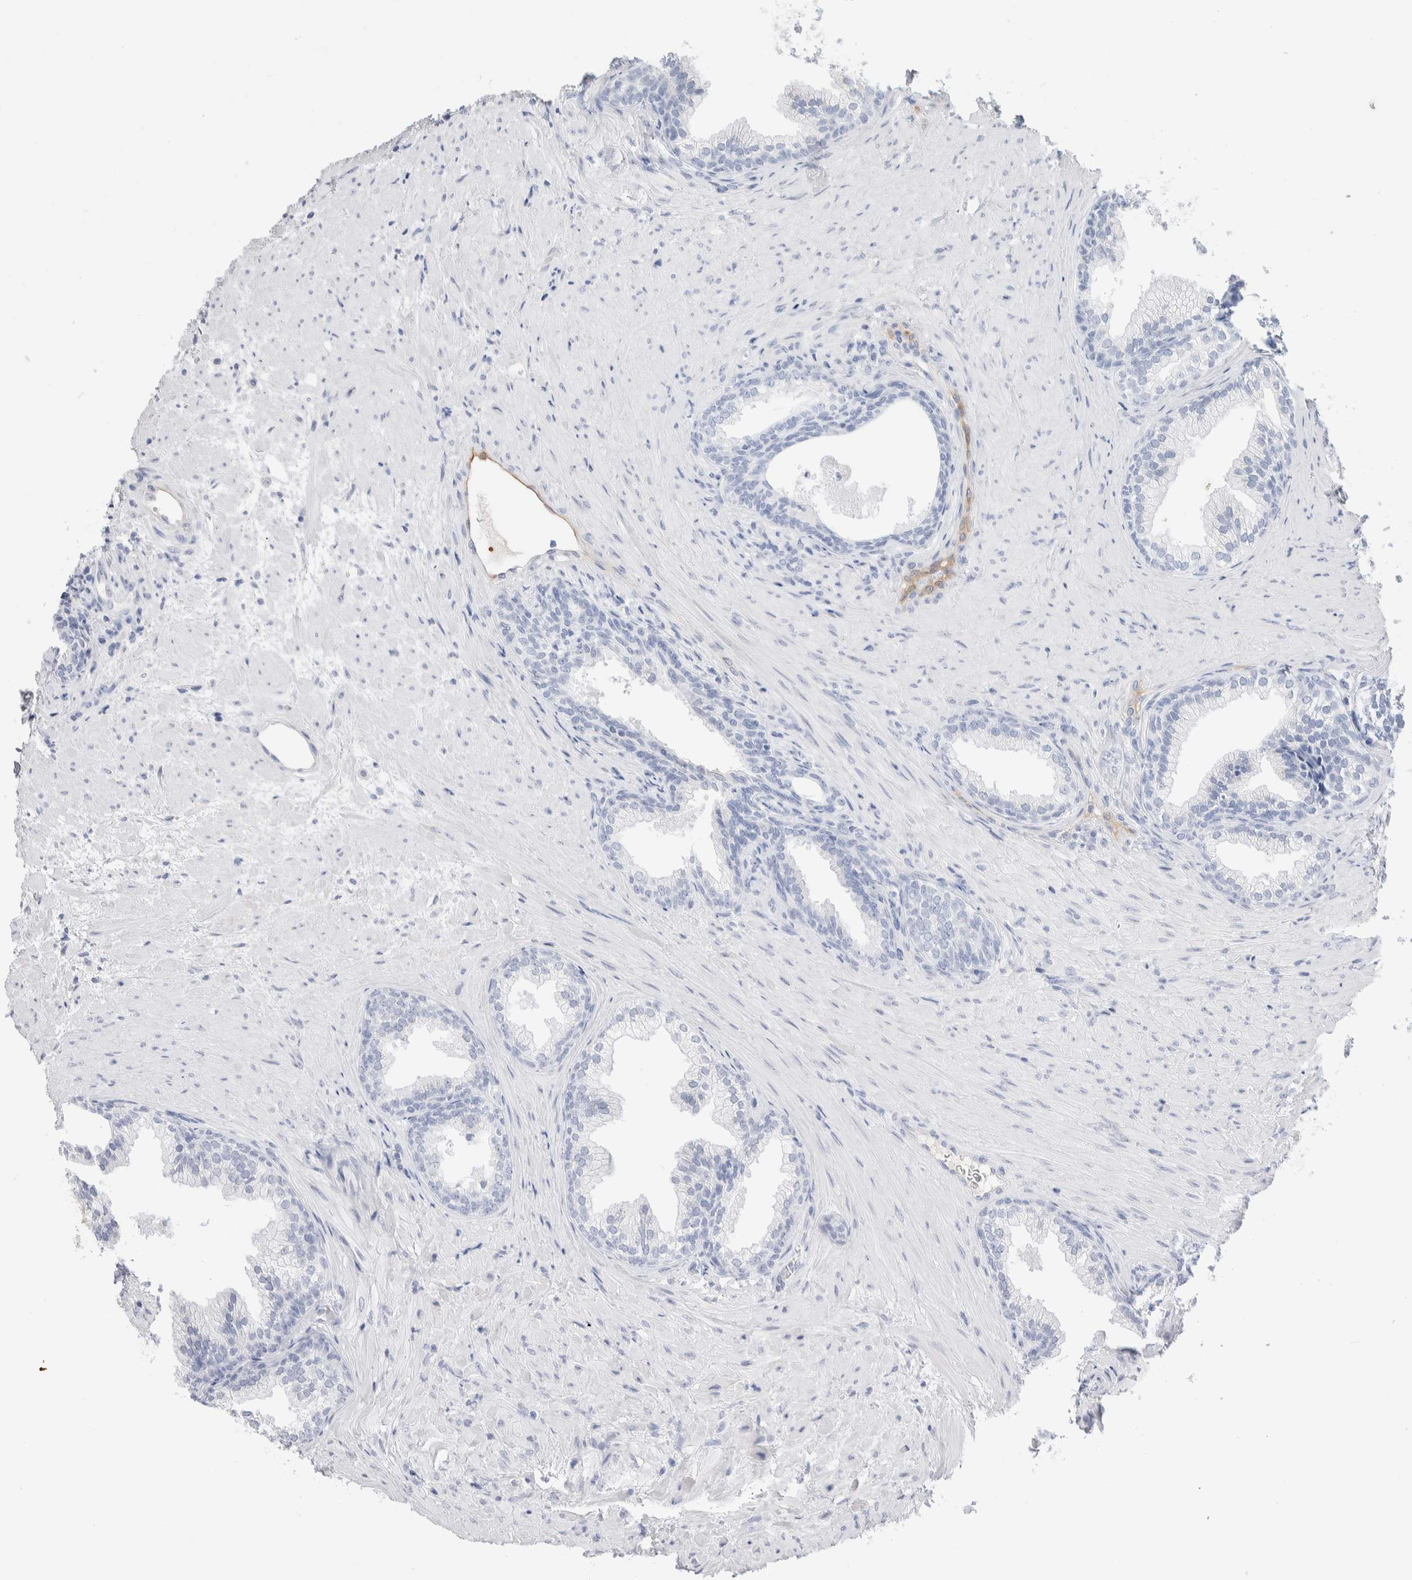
{"staining": {"intensity": "negative", "quantity": "none", "location": "none"}, "tissue": "prostate", "cell_type": "Glandular cells", "image_type": "normal", "snomed": [{"axis": "morphology", "description": "Normal tissue, NOS"}, {"axis": "topography", "description": "Prostate"}], "caption": "High magnification brightfield microscopy of benign prostate stained with DAB (3,3'-diaminobenzidine) (brown) and counterstained with hematoxylin (blue): glandular cells show no significant positivity.", "gene": "GDA", "patient": {"sex": "male", "age": 76}}